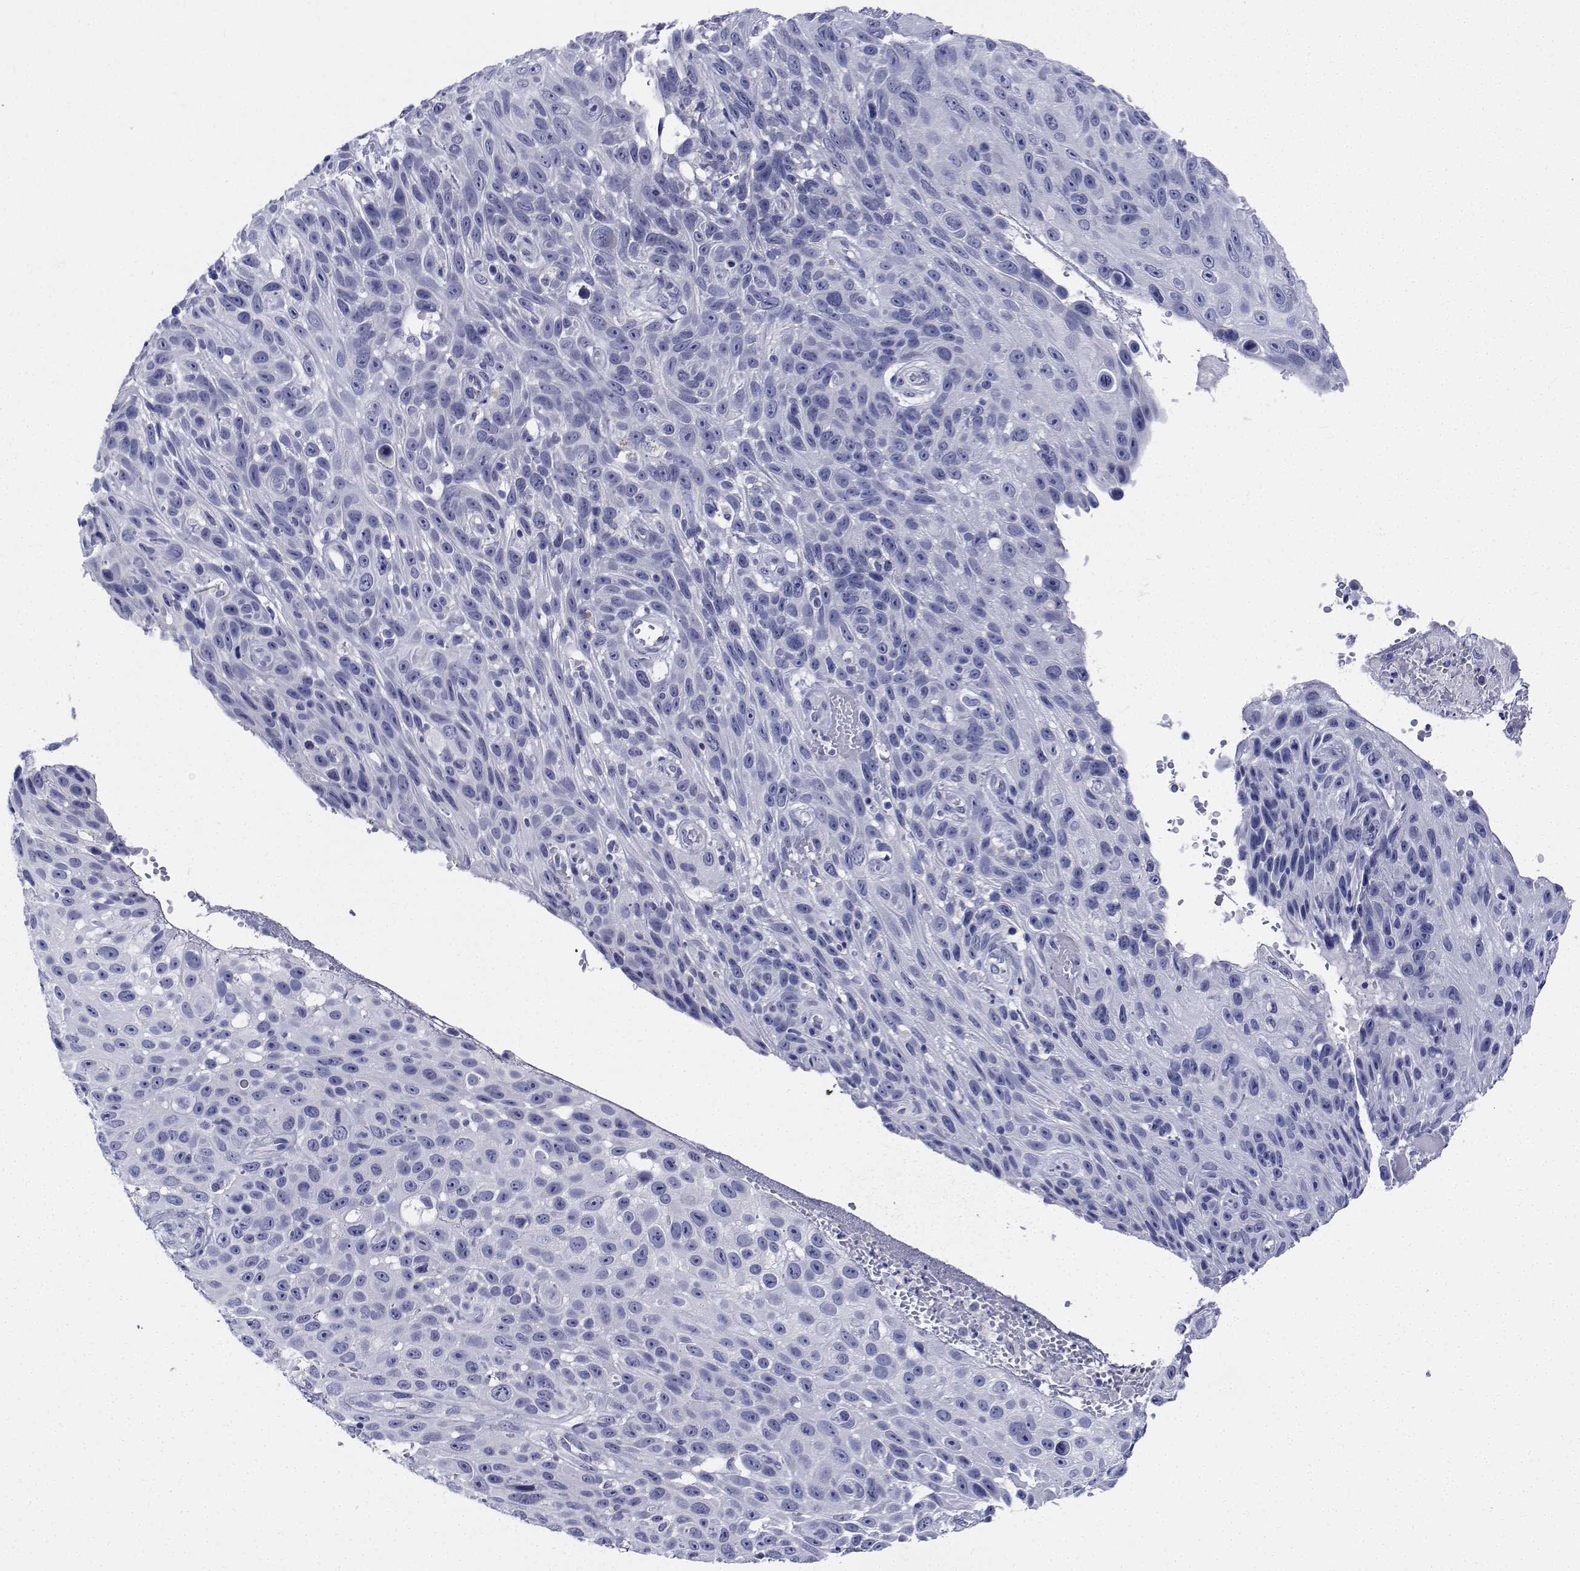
{"staining": {"intensity": "negative", "quantity": "none", "location": "none"}, "tissue": "skin cancer", "cell_type": "Tumor cells", "image_type": "cancer", "snomed": [{"axis": "morphology", "description": "Squamous cell carcinoma, NOS"}, {"axis": "topography", "description": "Skin"}], "caption": "Squamous cell carcinoma (skin) was stained to show a protein in brown. There is no significant expression in tumor cells.", "gene": "PLXNA4", "patient": {"sex": "male", "age": 82}}